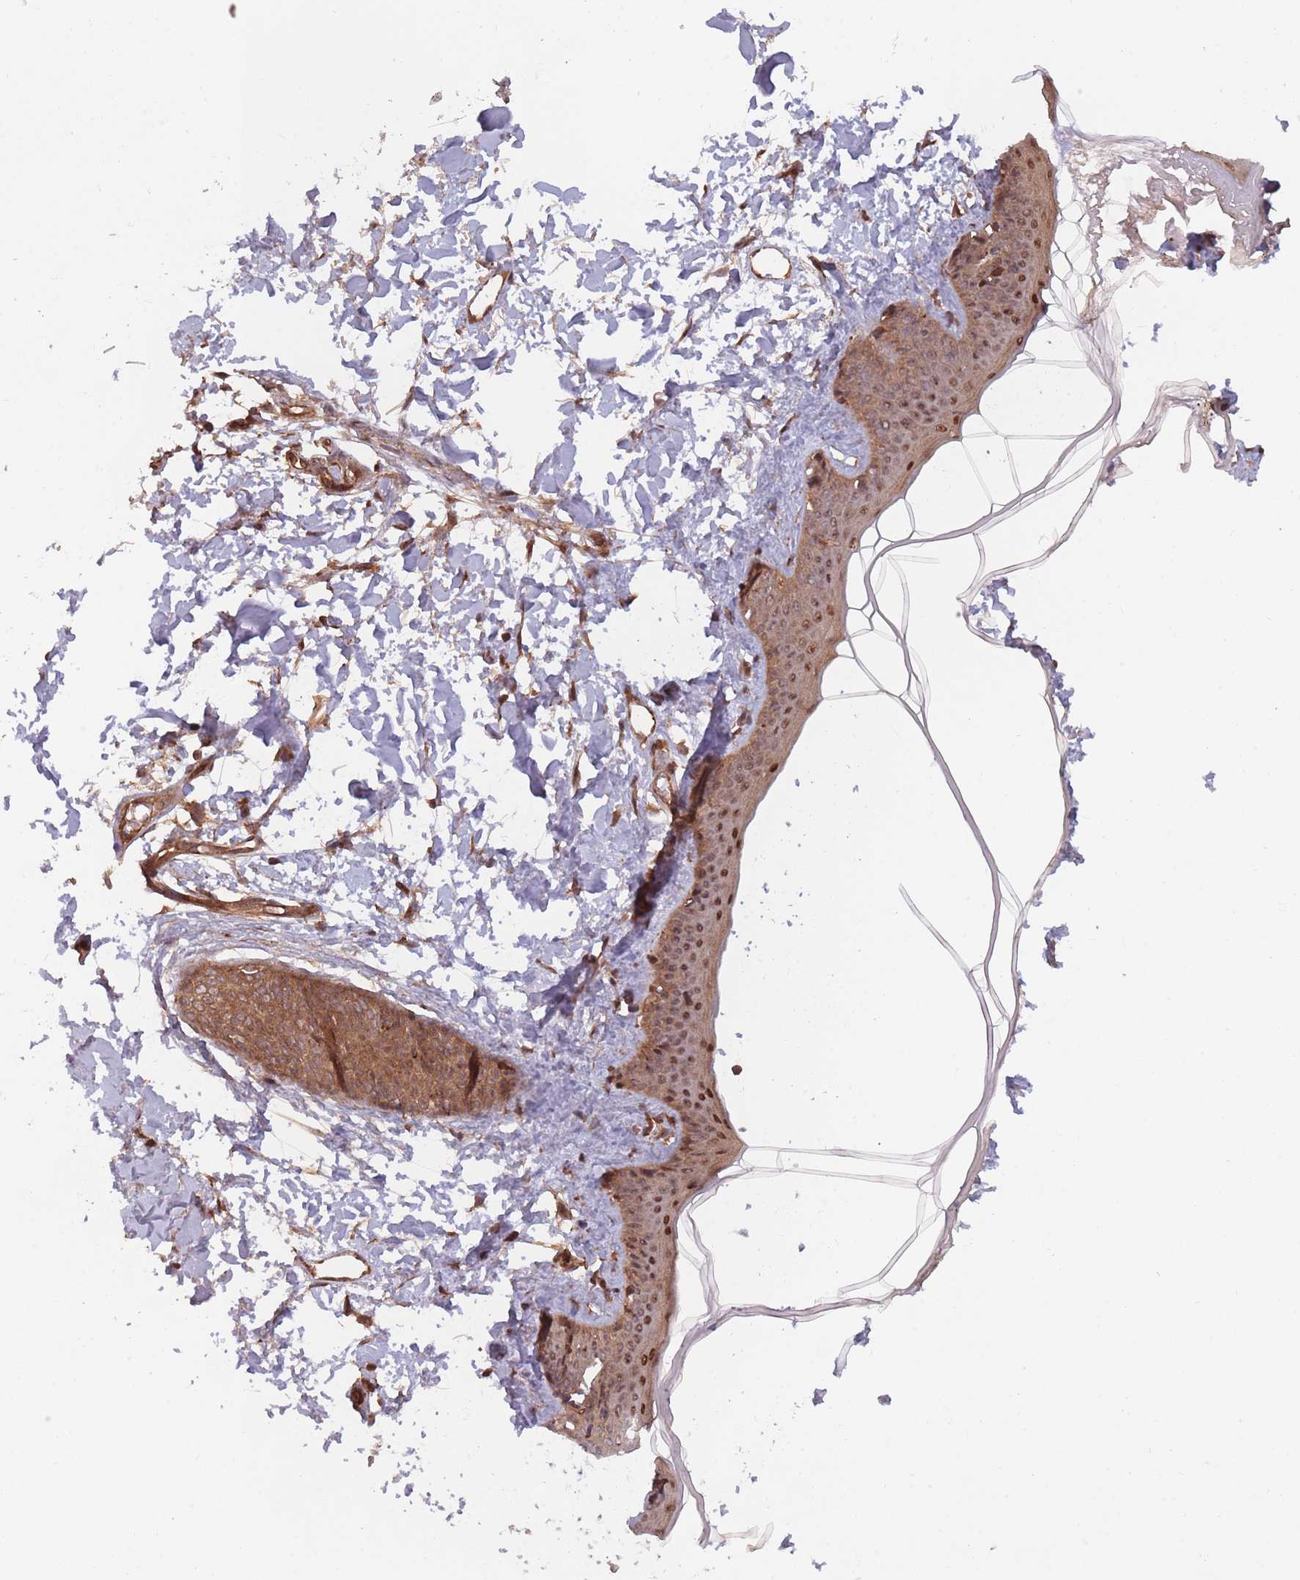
{"staining": {"intensity": "strong", "quantity": ">75%", "location": "cytoplasmic/membranous"}, "tissue": "skin", "cell_type": "Fibroblasts", "image_type": "normal", "snomed": [{"axis": "morphology", "description": "Normal tissue, NOS"}, {"axis": "topography", "description": "Skin"}], "caption": "Protein staining of normal skin reveals strong cytoplasmic/membranous positivity in about >75% of fibroblasts. (IHC, brightfield microscopy, high magnification).", "gene": "PODXL2", "patient": {"sex": "female", "age": 34}}